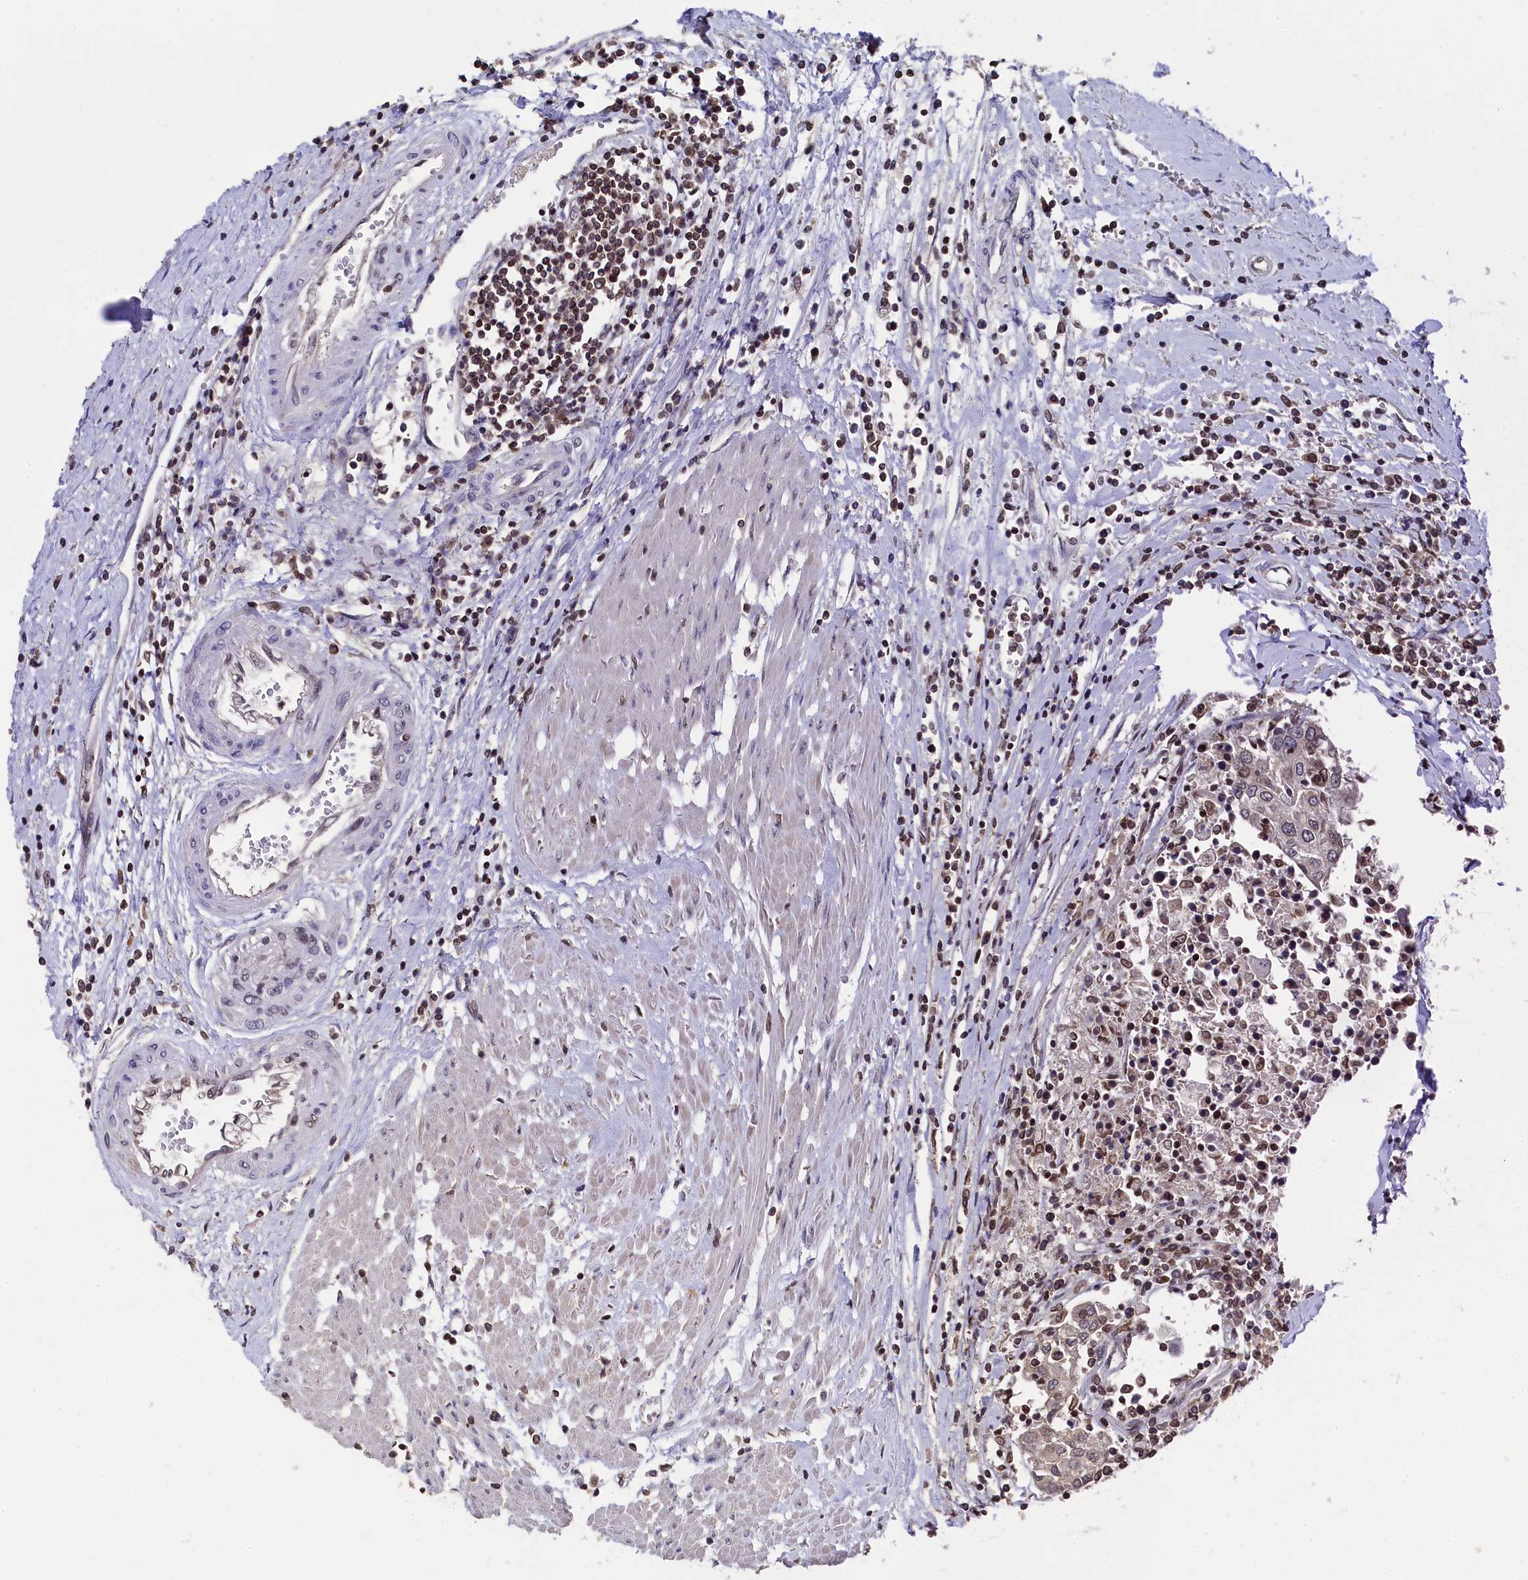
{"staining": {"intensity": "weak", "quantity": "25%-75%", "location": "cytoplasmic/membranous,nuclear"}, "tissue": "urothelial cancer", "cell_type": "Tumor cells", "image_type": "cancer", "snomed": [{"axis": "morphology", "description": "Urothelial carcinoma, High grade"}, {"axis": "topography", "description": "Urinary bladder"}], "caption": "DAB (3,3'-diaminobenzidine) immunohistochemical staining of human urothelial cancer demonstrates weak cytoplasmic/membranous and nuclear protein expression in about 25%-75% of tumor cells.", "gene": "ANKEF1", "patient": {"sex": "female", "age": 85}}